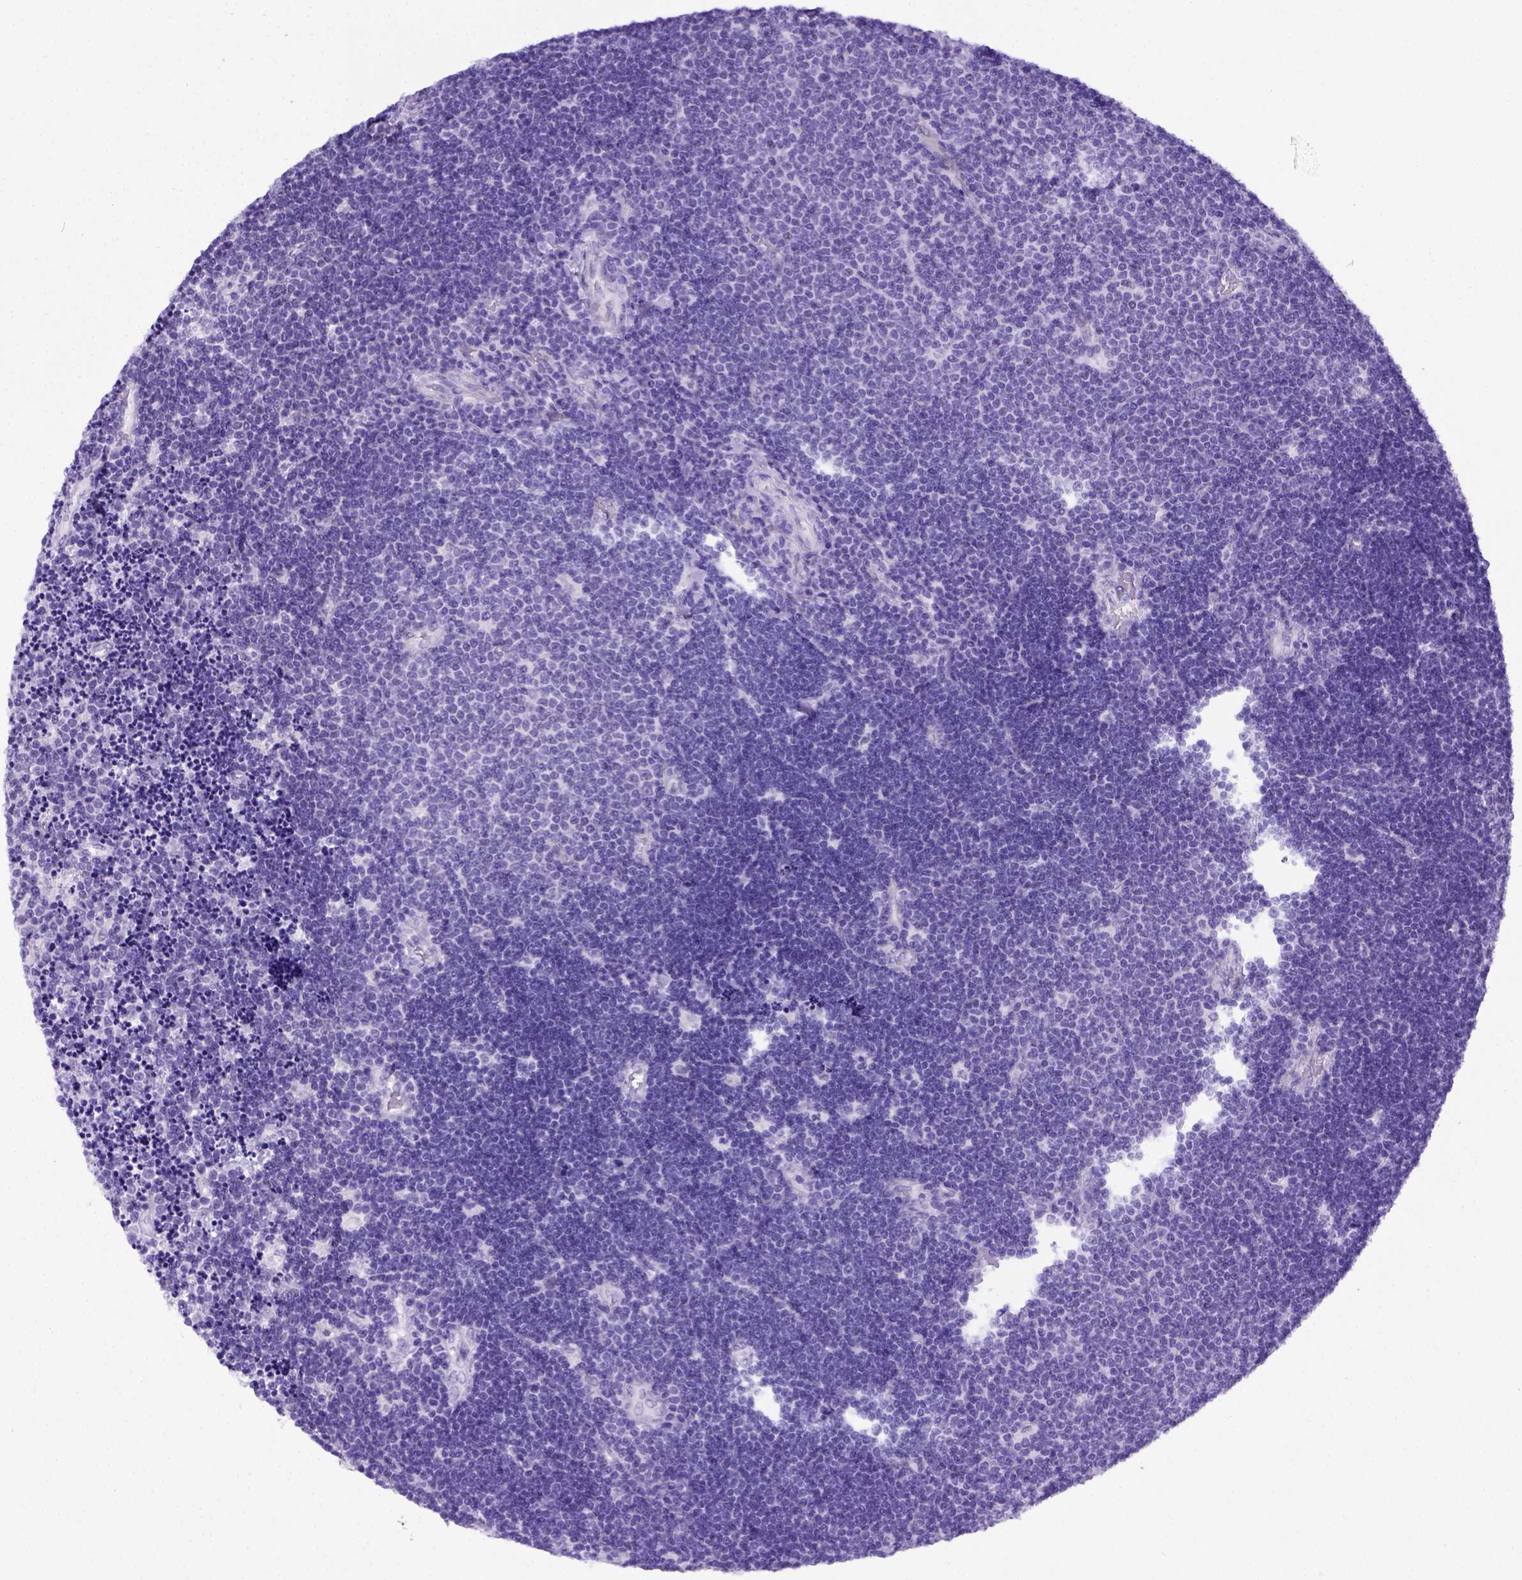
{"staining": {"intensity": "negative", "quantity": "none", "location": "none"}, "tissue": "lymphoma", "cell_type": "Tumor cells", "image_type": "cancer", "snomed": [{"axis": "morphology", "description": "Malignant lymphoma, non-Hodgkin's type, Low grade"}, {"axis": "topography", "description": "Brain"}], "caption": "Tumor cells are negative for protein expression in human lymphoma.", "gene": "ADAM12", "patient": {"sex": "female", "age": 66}}